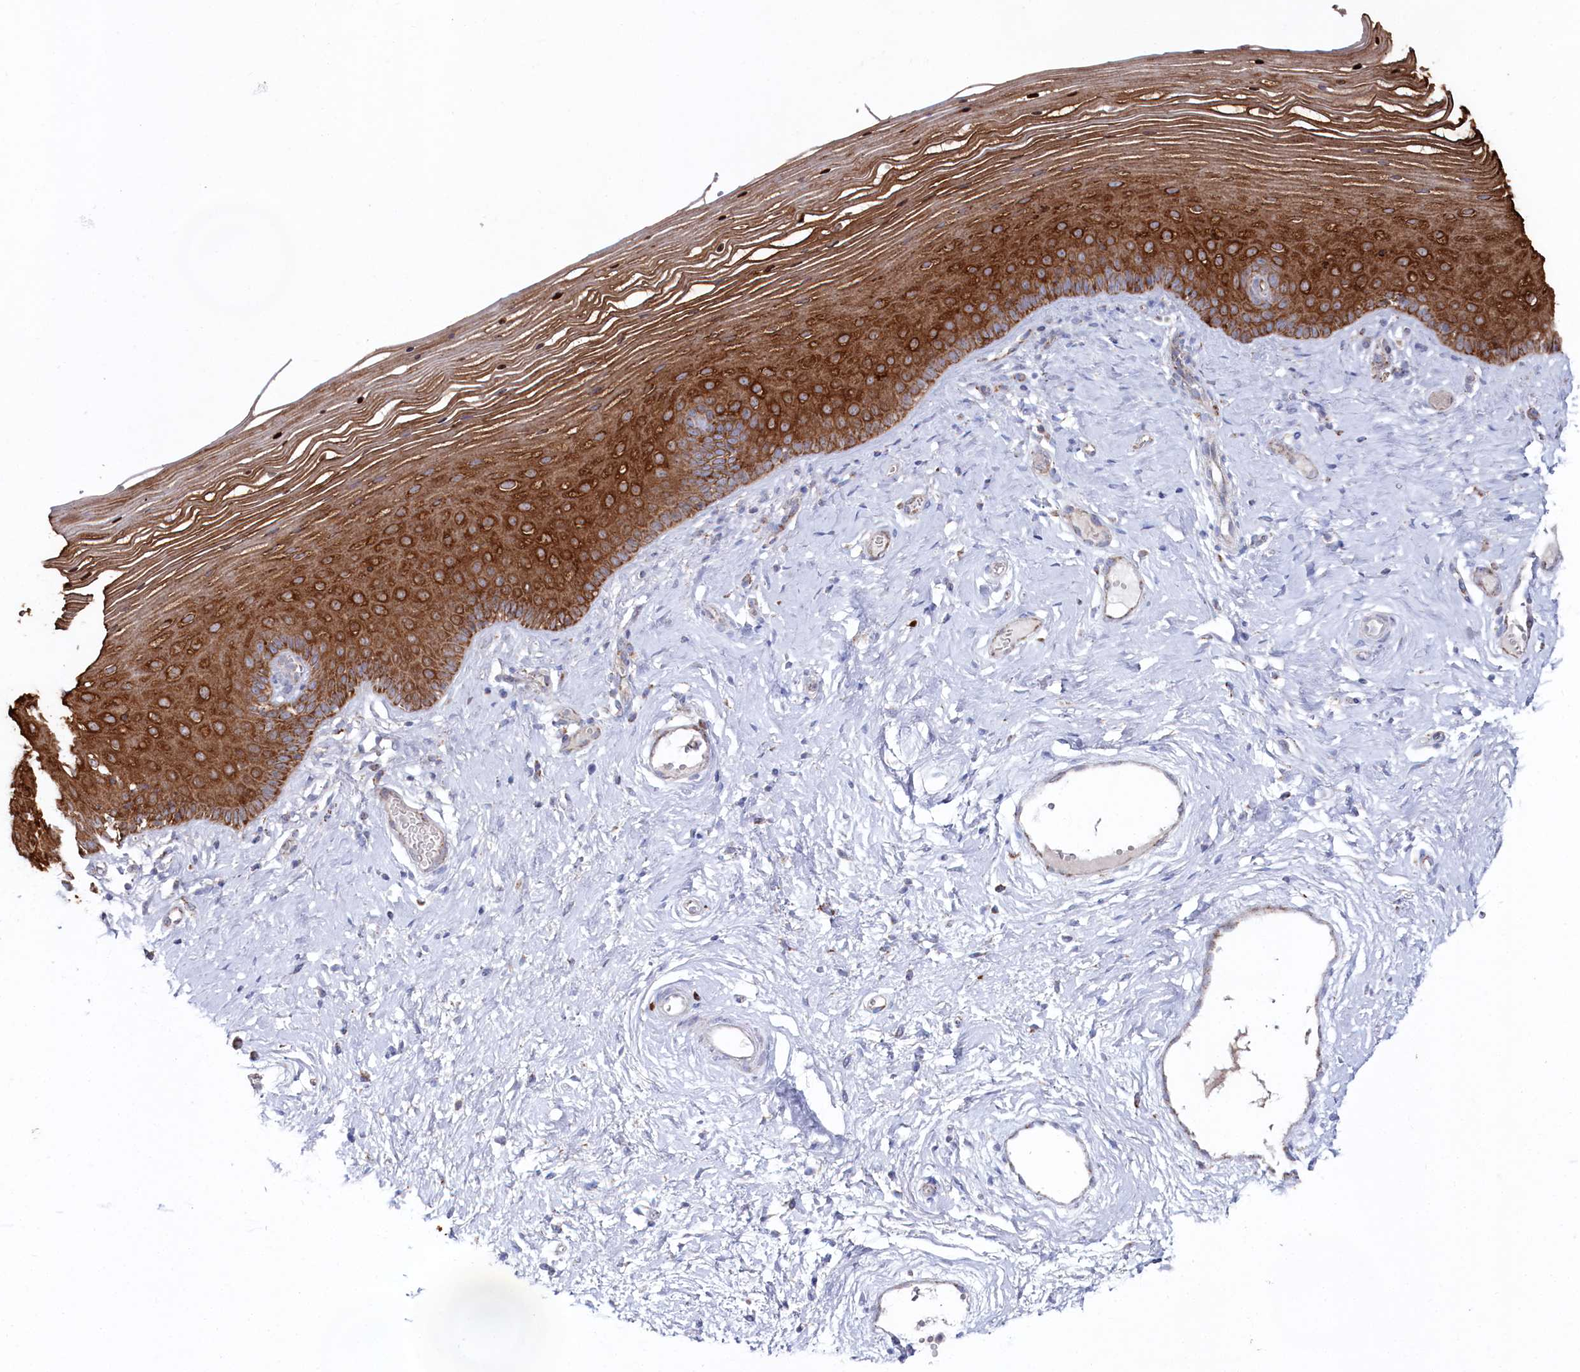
{"staining": {"intensity": "strong", "quantity": ">75%", "location": "cytoplasmic/membranous"}, "tissue": "vagina", "cell_type": "Squamous epithelial cells", "image_type": "normal", "snomed": [{"axis": "morphology", "description": "Normal tissue, NOS"}, {"axis": "topography", "description": "Vagina"}], "caption": "Protein expression analysis of unremarkable vagina demonstrates strong cytoplasmic/membranous positivity in about >75% of squamous epithelial cells. The protein is shown in brown color, while the nuclei are stained blue.", "gene": "GLS2", "patient": {"sex": "female", "age": 46}}